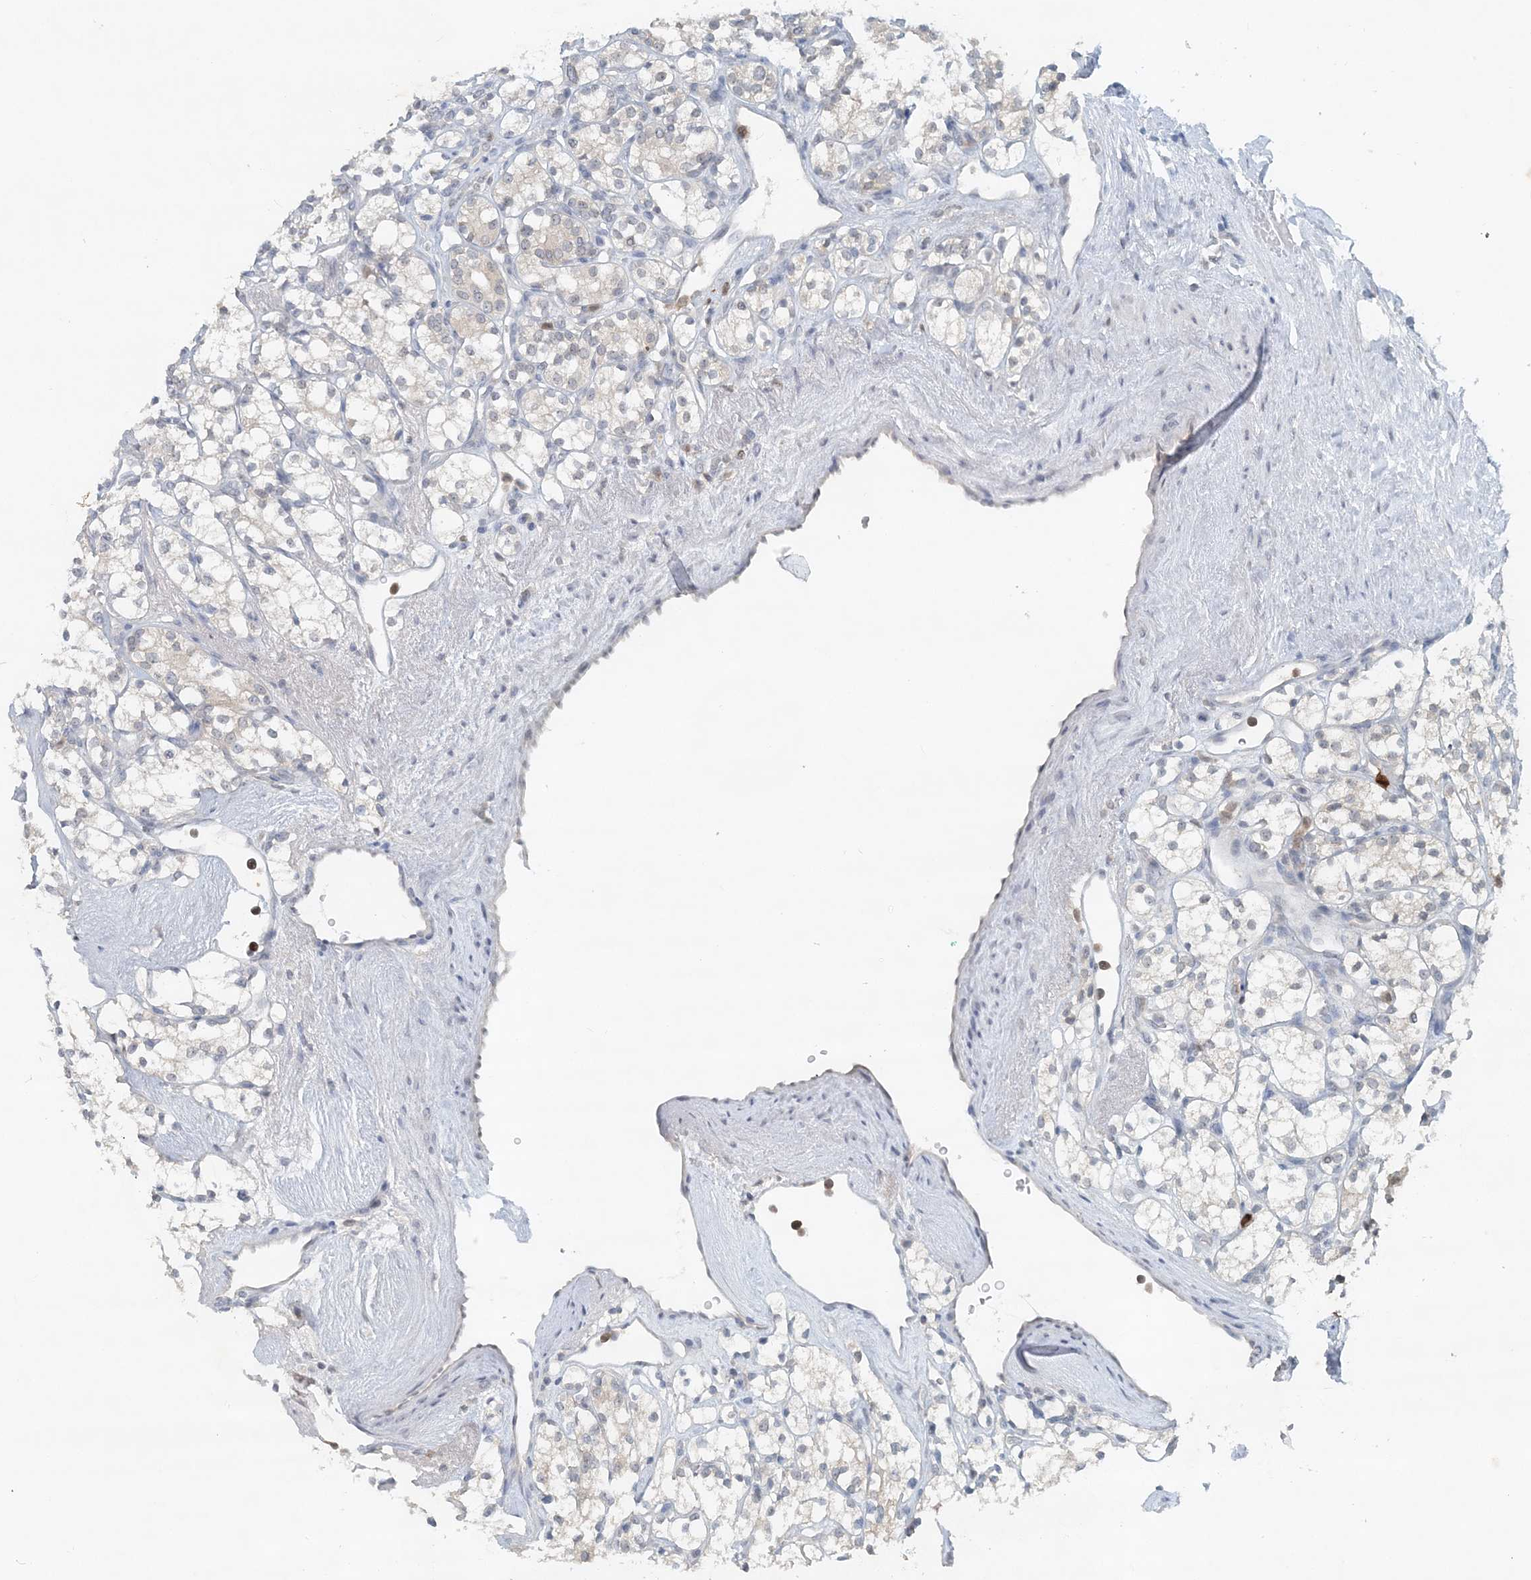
{"staining": {"intensity": "negative", "quantity": "none", "location": "none"}, "tissue": "renal cancer", "cell_type": "Tumor cells", "image_type": "cancer", "snomed": [{"axis": "morphology", "description": "Adenocarcinoma, NOS"}, {"axis": "topography", "description": "Kidney"}], "caption": "Immunohistochemistry (IHC) photomicrograph of neoplastic tissue: adenocarcinoma (renal) stained with DAB (3,3'-diaminobenzidine) displays no significant protein staining in tumor cells.", "gene": "NUP54", "patient": {"sex": "male", "age": 77}}